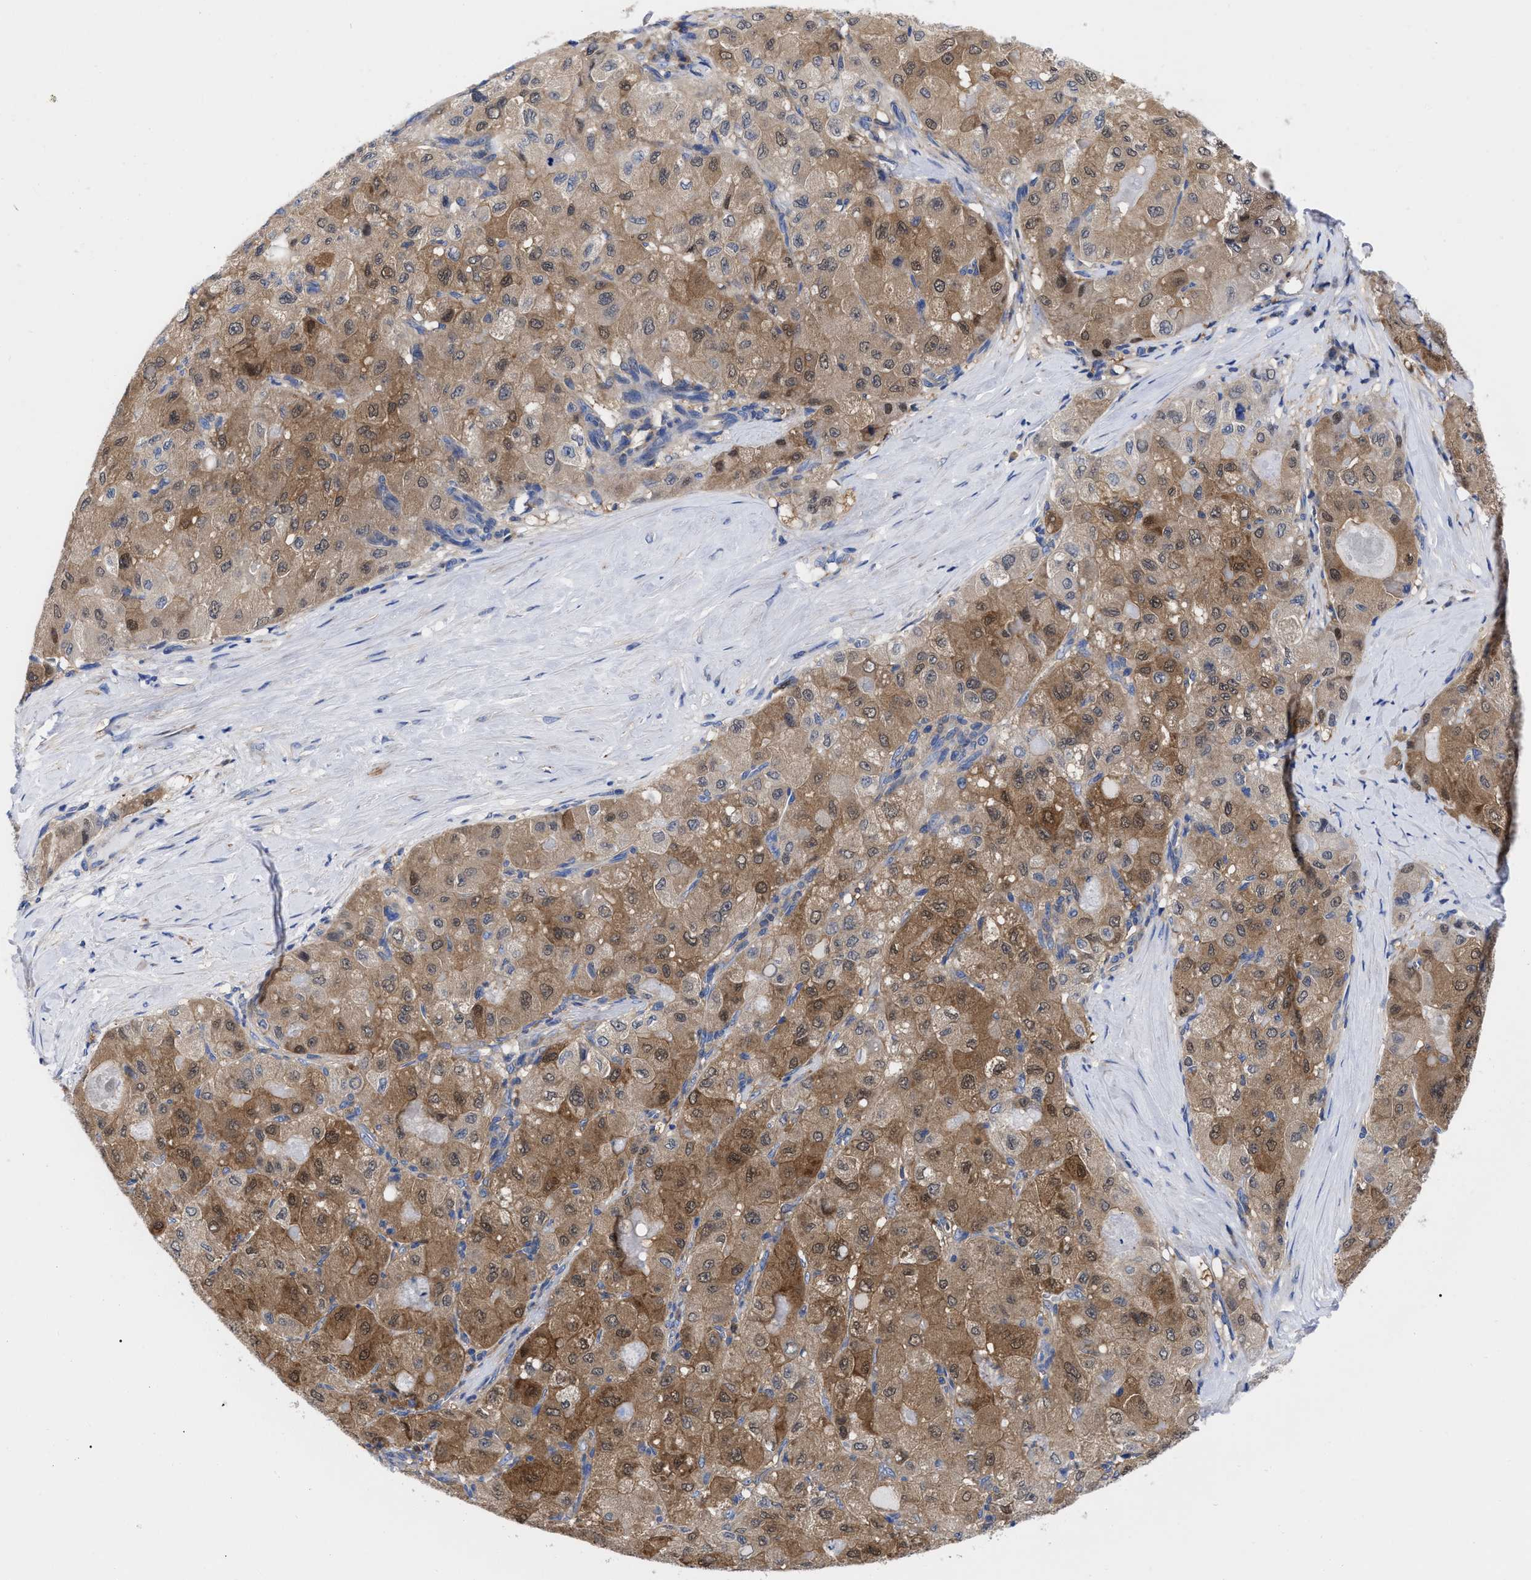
{"staining": {"intensity": "moderate", "quantity": ">75%", "location": "cytoplasmic/membranous"}, "tissue": "liver cancer", "cell_type": "Tumor cells", "image_type": "cancer", "snomed": [{"axis": "morphology", "description": "Carcinoma, Hepatocellular, NOS"}, {"axis": "topography", "description": "Liver"}], "caption": "Immunohistochemical staining of human liver hepatocellular carcinoma exhibits moderate cytoplasmic/membranous protein positivity in about >75% of tumor cells.", "gene": "RBKS", "patient": {"sex": "male", "age": 80}}